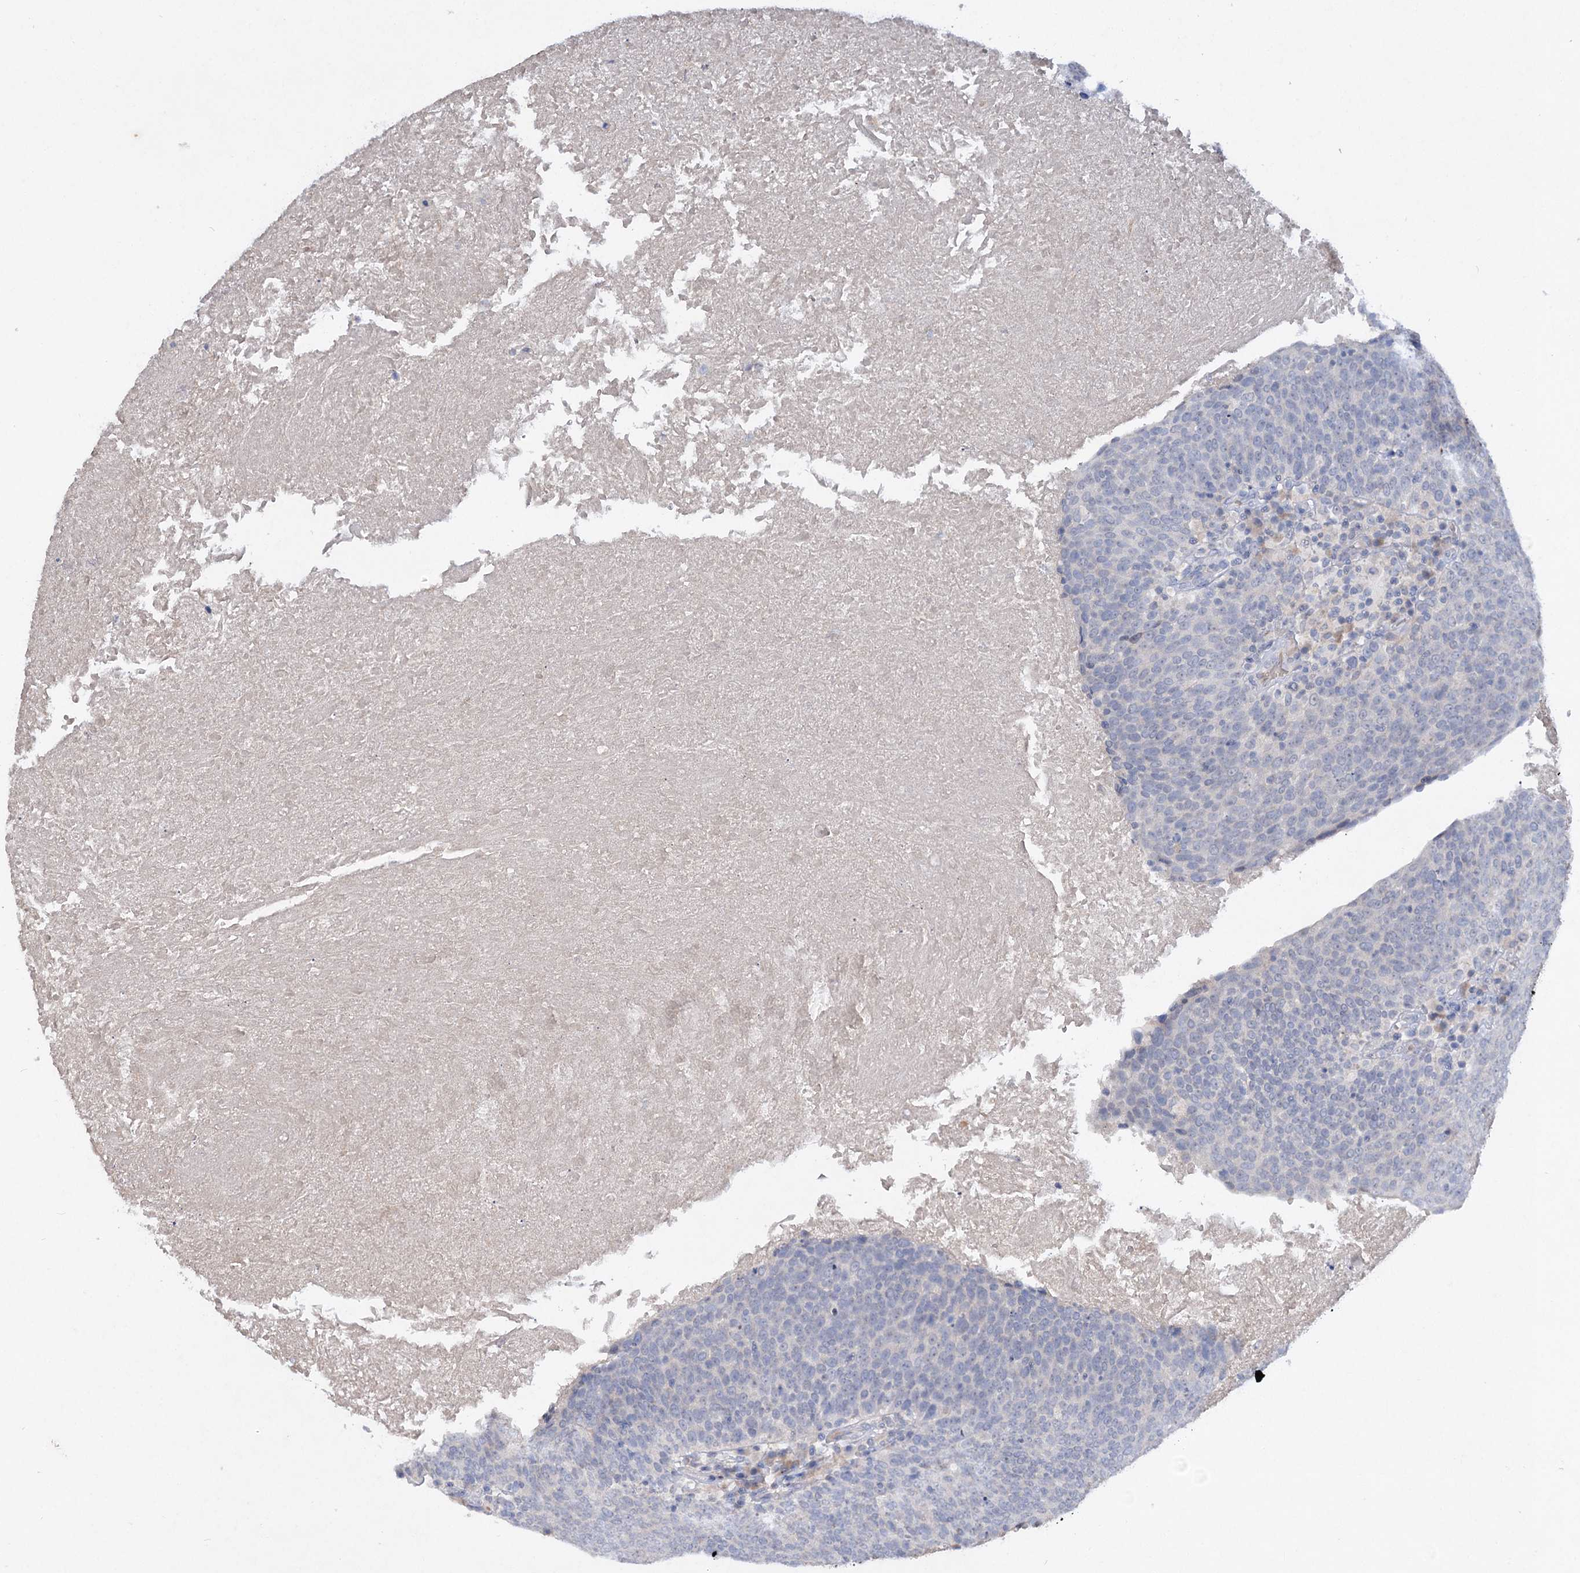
{"staining": {"intensity": "negative", "quantity": "none", "location": "none"}, "tissue": "head and neck cancer", "cell_type": "Tumor cells", "image_type": "cancer", "snomed": [{"axis": "morphology", "description": "Squamous cell carcinoma, NOS"}, {"axis": "morphology", "description": "Squamous cell carcinoma, metastatic, NOS"}, {"axis": "topography", "description": "Lymph node"}, {"axis": "topography", "description": "Head-Neck"}], "caption": "Tumor cells show no significant protein staining in head and neck metastatic squamous cell carcinoma.", "gene": "ATP4A", "patient": {"sex": "male", "age": 62}}